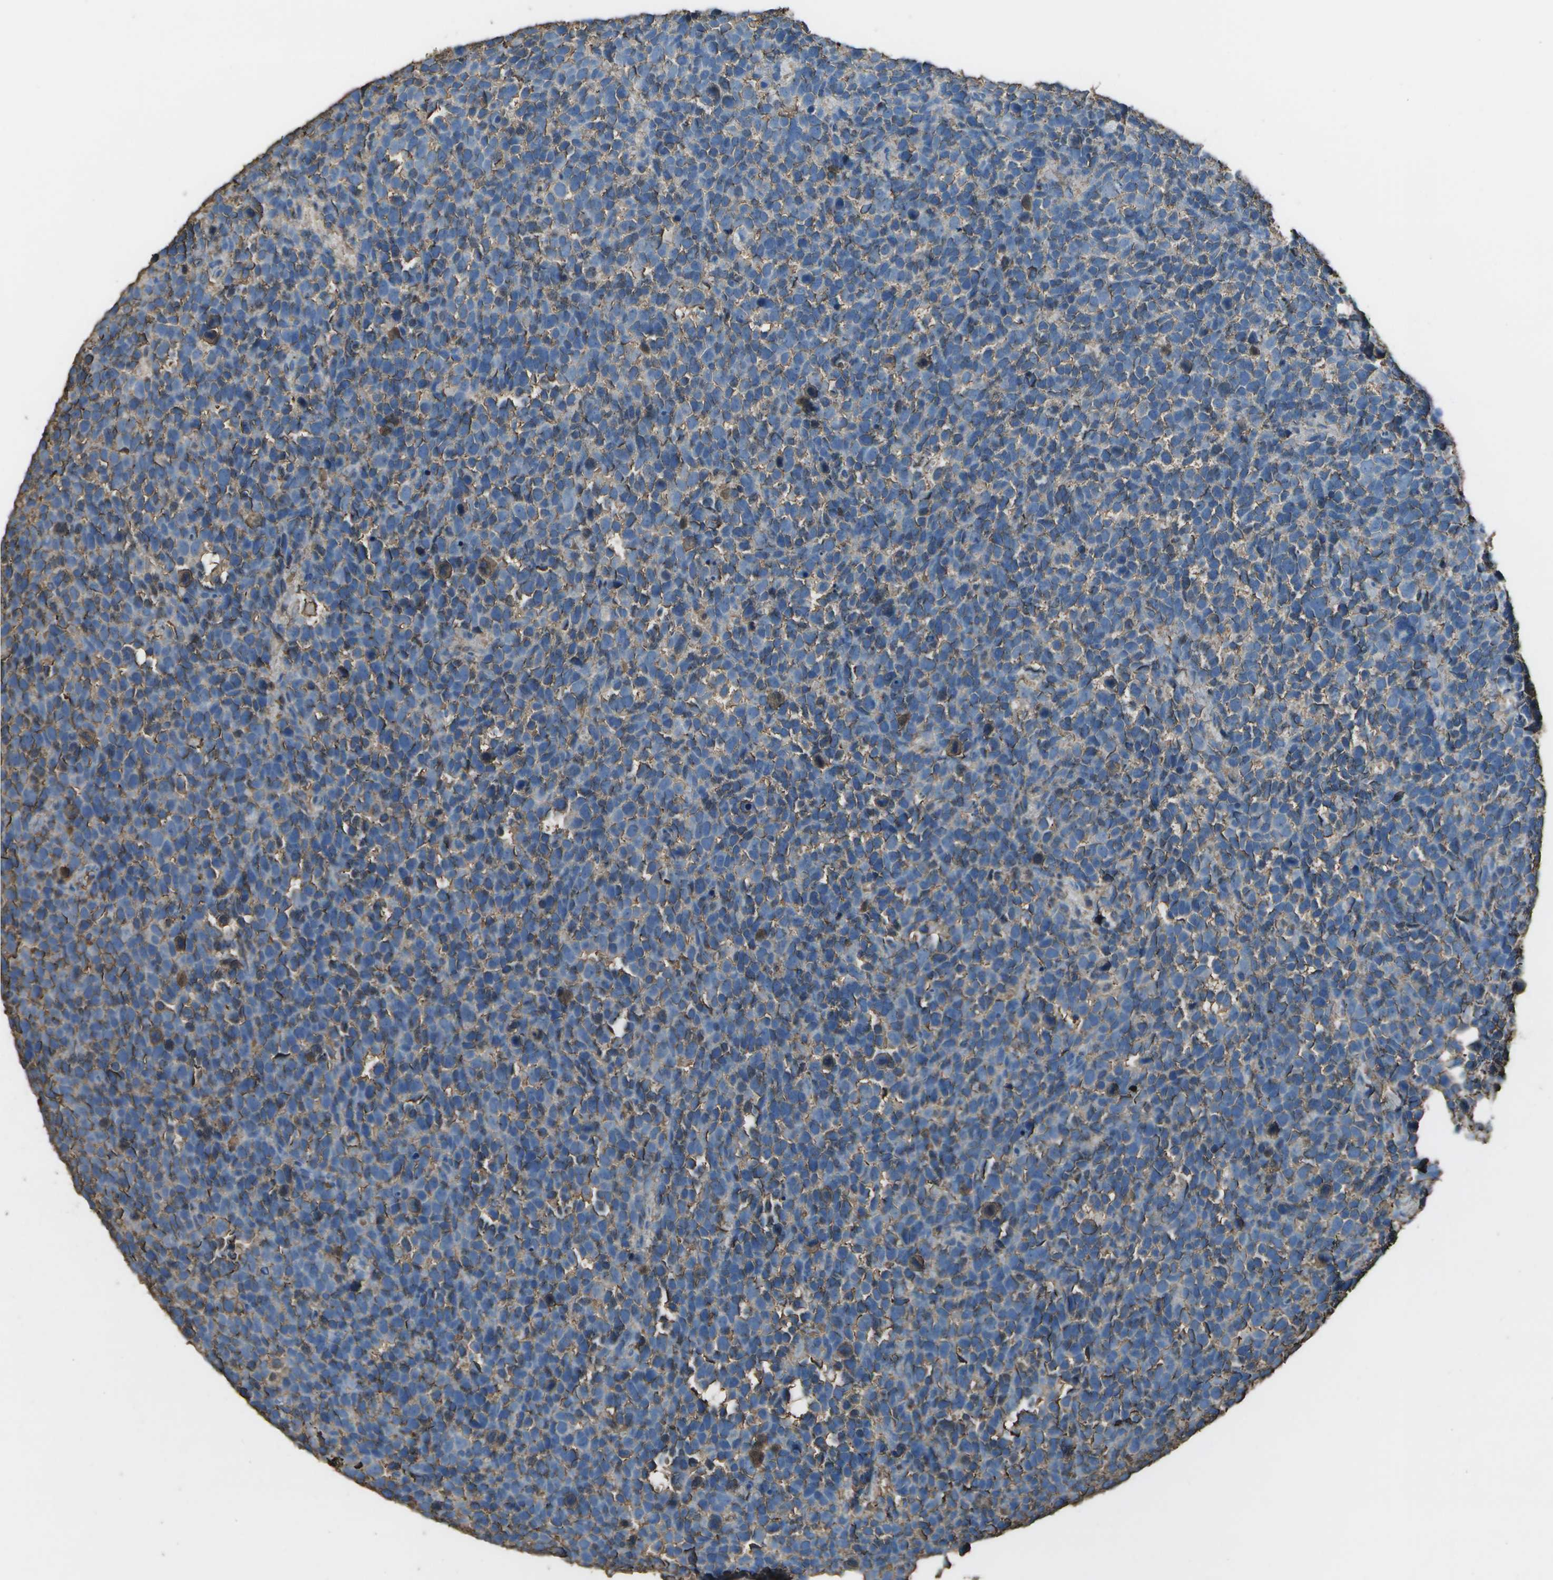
{"staining": {"intensity": "weak", "quantity": "25%-75%", "location": "cytoplasmic/membranous"}, "tissue": "urothelial cancer", "cell_type": "Tumor cells", "image_type": "cancer", "snomed": [{"axis": "morphology", "description": "Urothelial carcinoma, High grade"}, {"axis": "topography", "description": "Urinary bladder"}], "caption": "Urothelial carcinoma (high-grade) stained with a protein marker demonstrates weak staining in tumor cells.", "gene": "CYP4F11", "patient": {"sex": "female", "age": 82}}